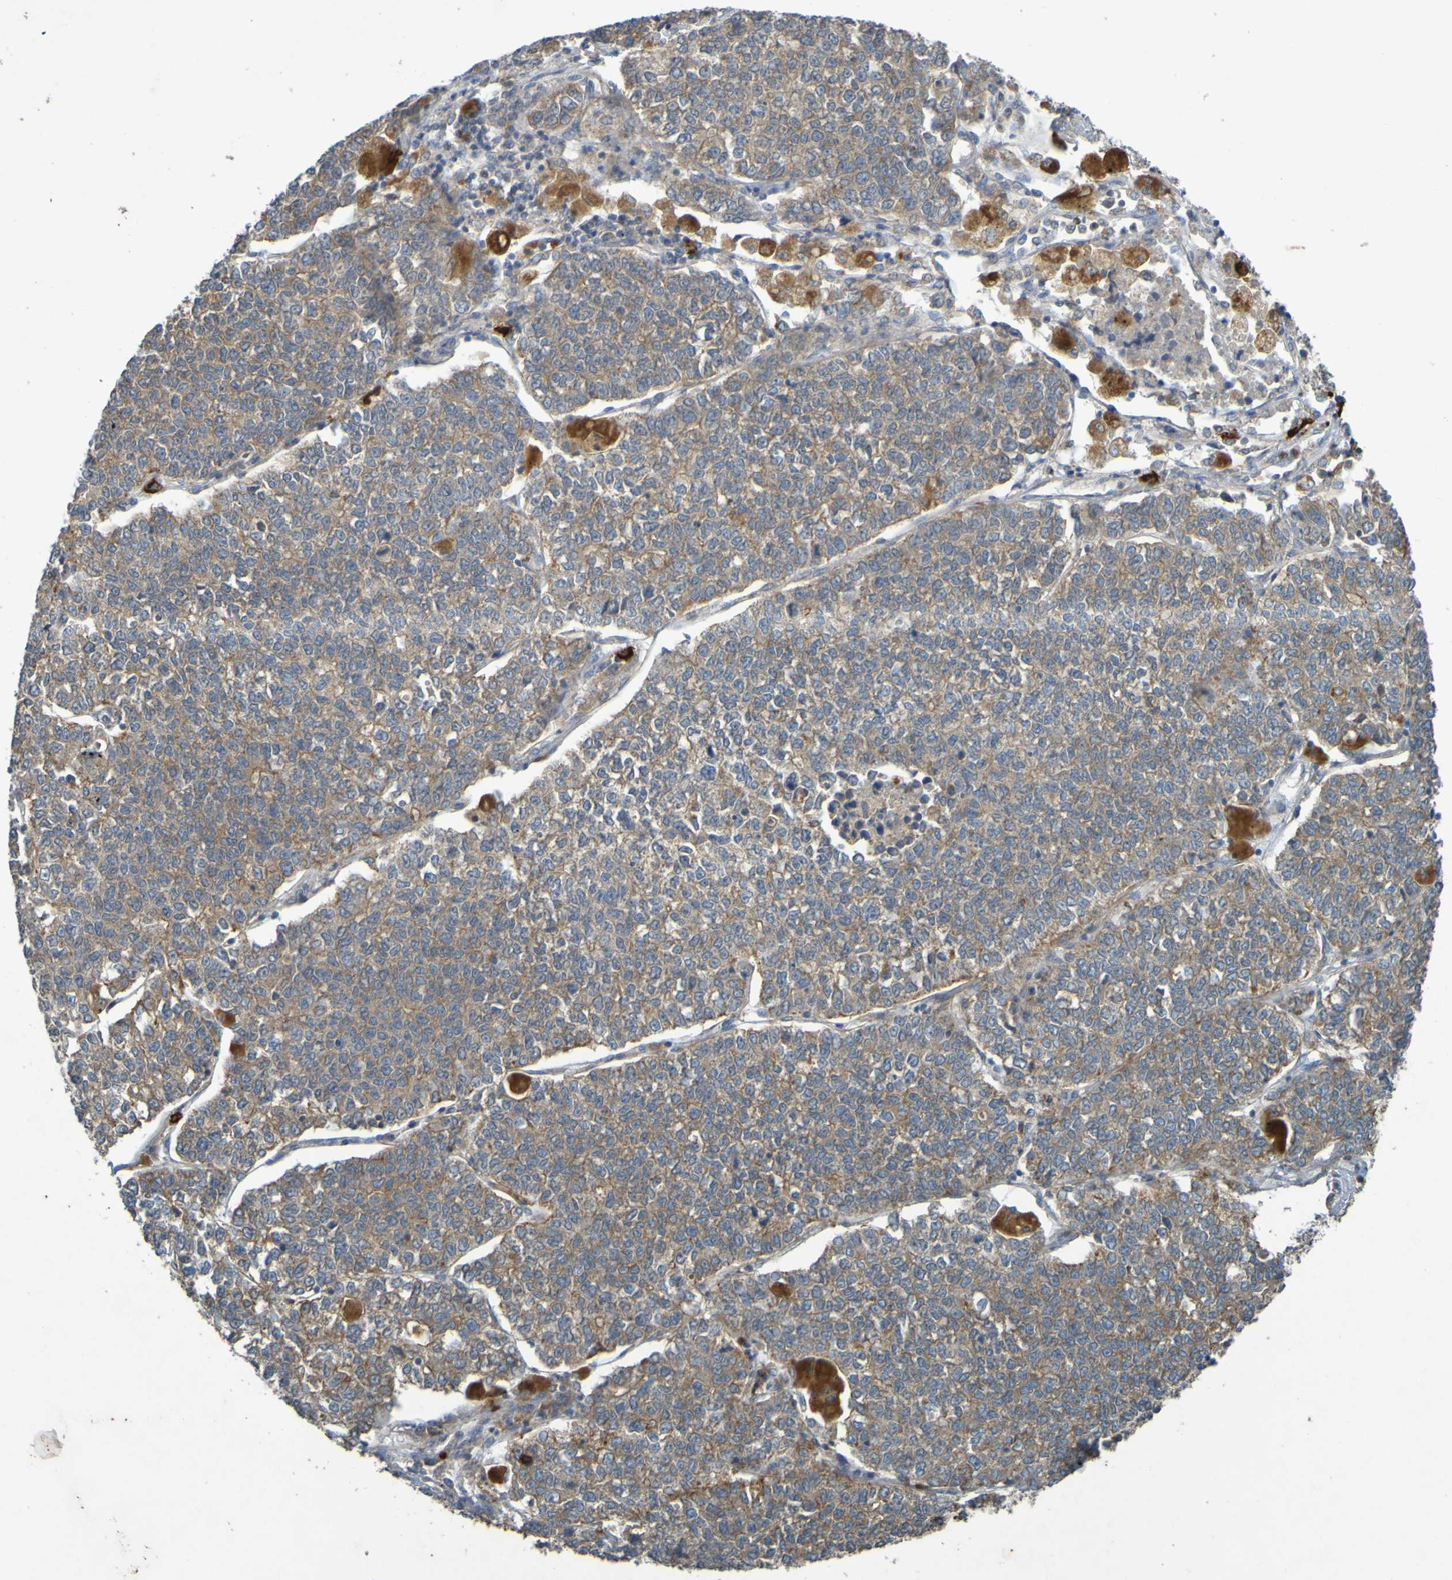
{"staining": {"intensity": "moderate", "quantity": ">75%", "location": "cytoplasmic/membranous"}, "tissue": "lung cancer", "cell_type": "Tumor cells", "image_type": "cancer", "snomed": [{"axis": "morphology", "description": "Adenocarcinoma, NOS"}, {"axis": "topography", "description": "Lung"}], "caption": "A brown stain labels moderate cytoplasmic/membranous expression of a protein in lung cancer (adenocarcinoma) tumor cells.", "gene": "B3GAT2", "patient": {"sex": "male", "age": 49}}